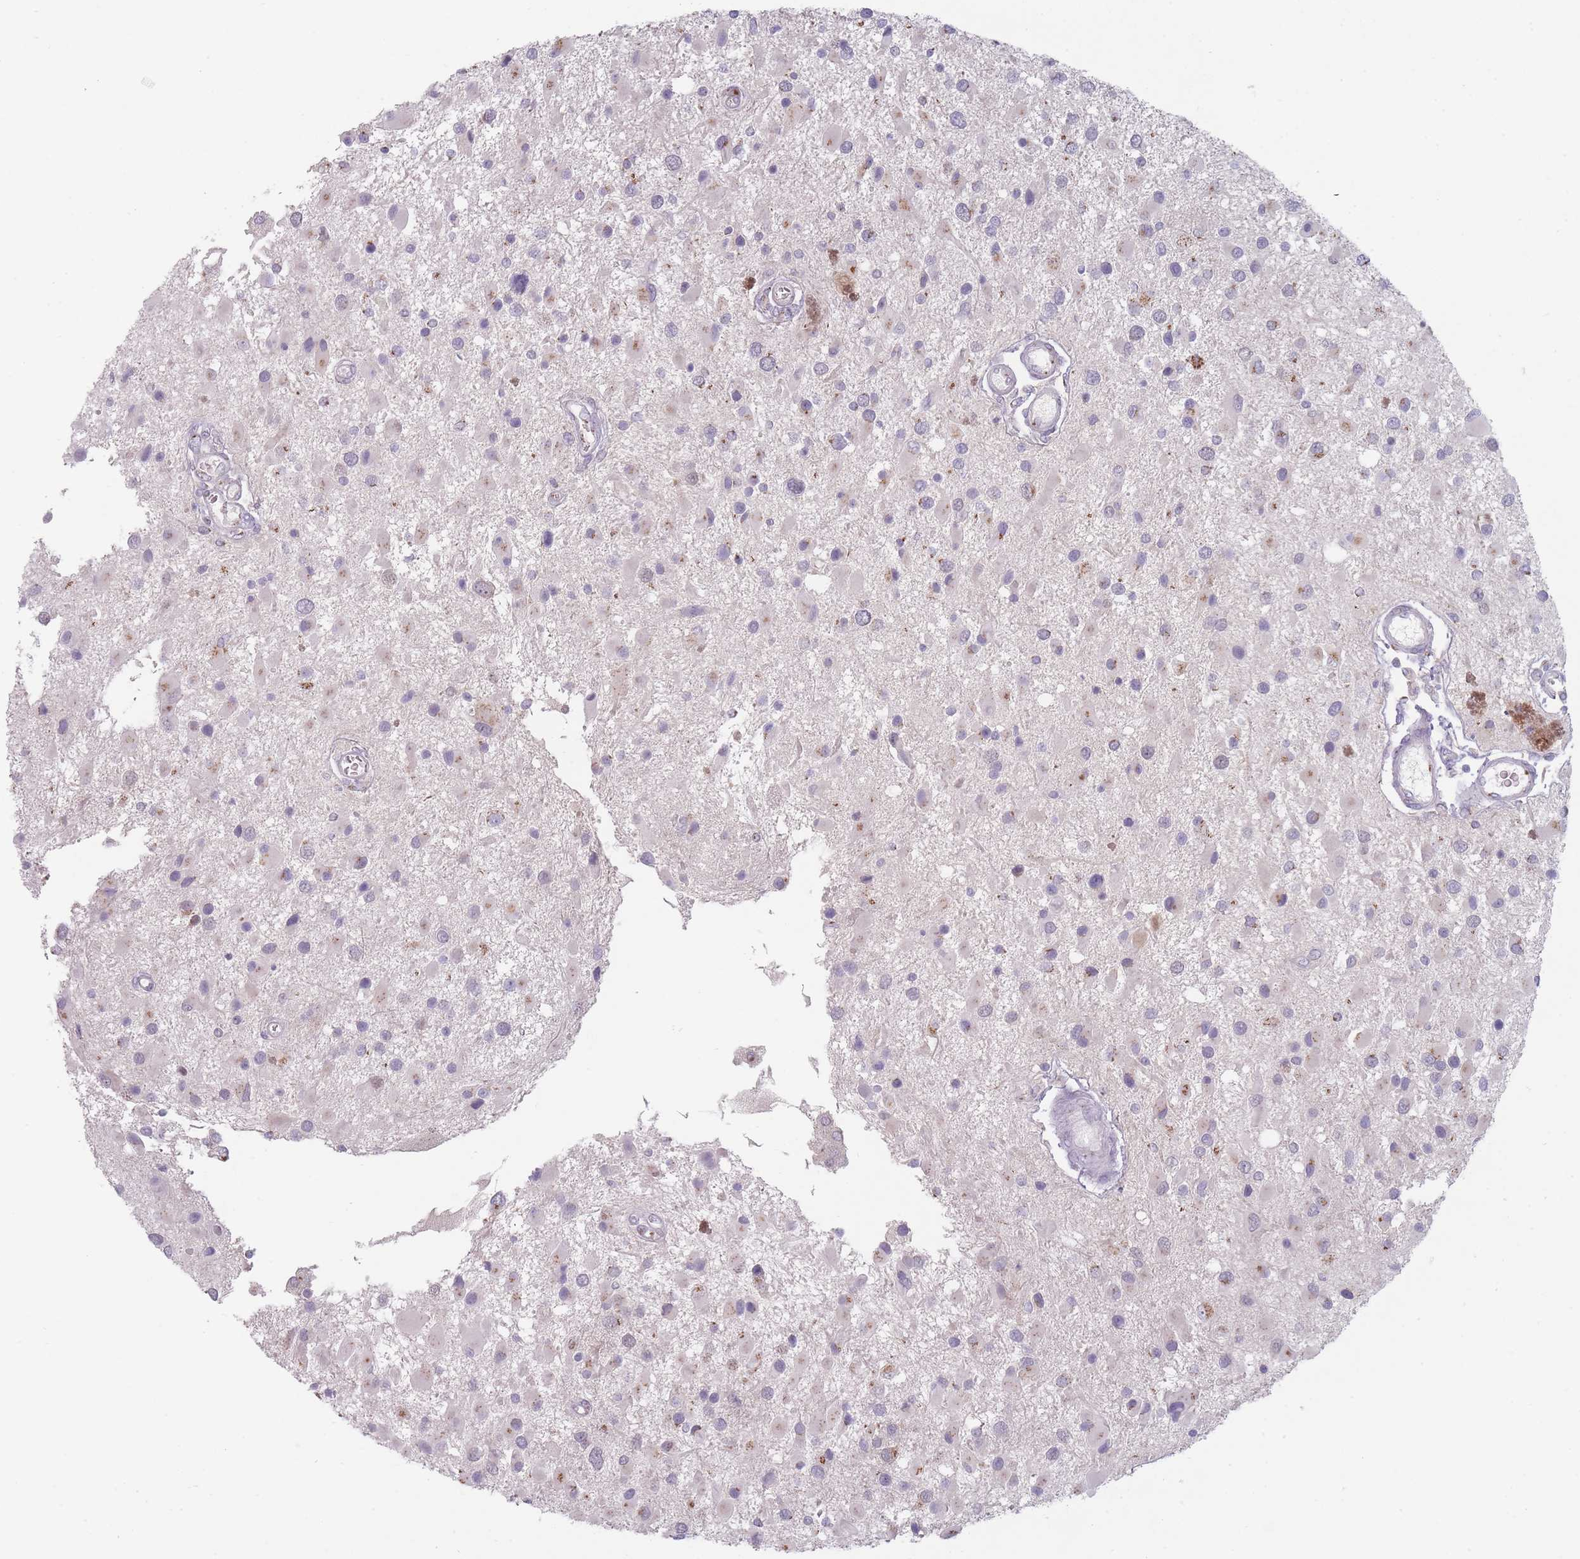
{"staining": {"intensity": "negative", "quantity": "none", "location": "none"}, "tissue": "glioma", "cell_type": "Tumor cells", "image_type": "cancer", "snomed": [{"axis": "morphology", "description": "Glioma, malignant, High grade"}, {"axis": "topography", "description": "Brain"}], "caption": "High power microscopy photomicrograph of an immunohistochemistry (IHC) photomicrograph of glioma, revealing no significant positivity in tumor cells.", "gene": "MAN1B1", "patient": {"sex": "male", "age": 53}}